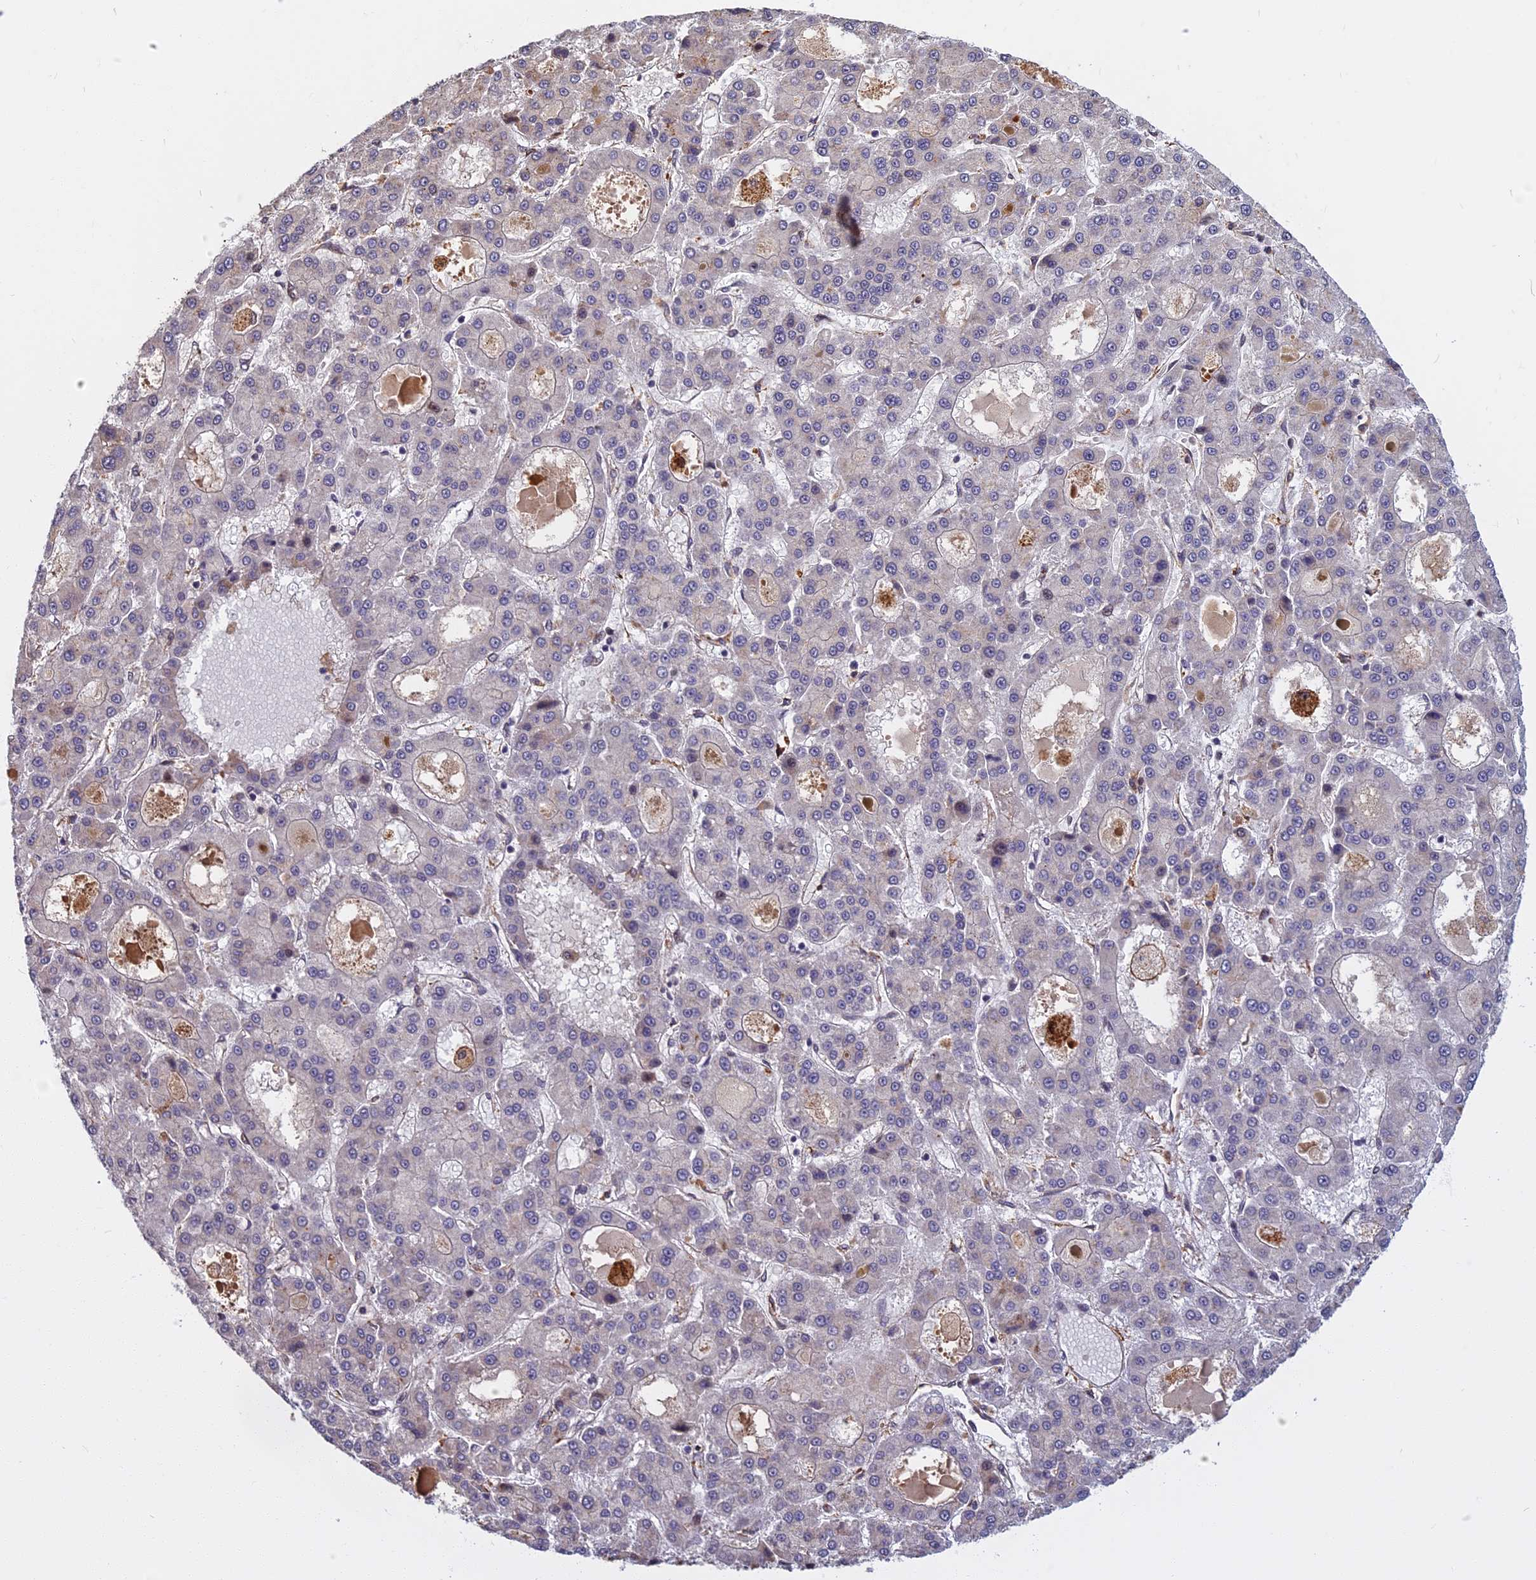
{"staining": {"intensity": "negative", "quantity": "none", "location": "none"}, "tissue": "liver cancer", "cell_type": "Tumor cells", "image_type": "cancer", "snomed": [{"axis": "morphology", "description": "Carcinoma, Hepatocellular, NOS"}, {"axis": "topography", "description": "Liver"}], "caption": "DAB (3,3'-diaminobenzidine) immunohistochemical staining of human liver cancer (hepatocellular carcinoma) demonstrates no significant positivity in tumor cells.", "gene": "SPG11", "patient": {"sex": "male", "age": 70}}